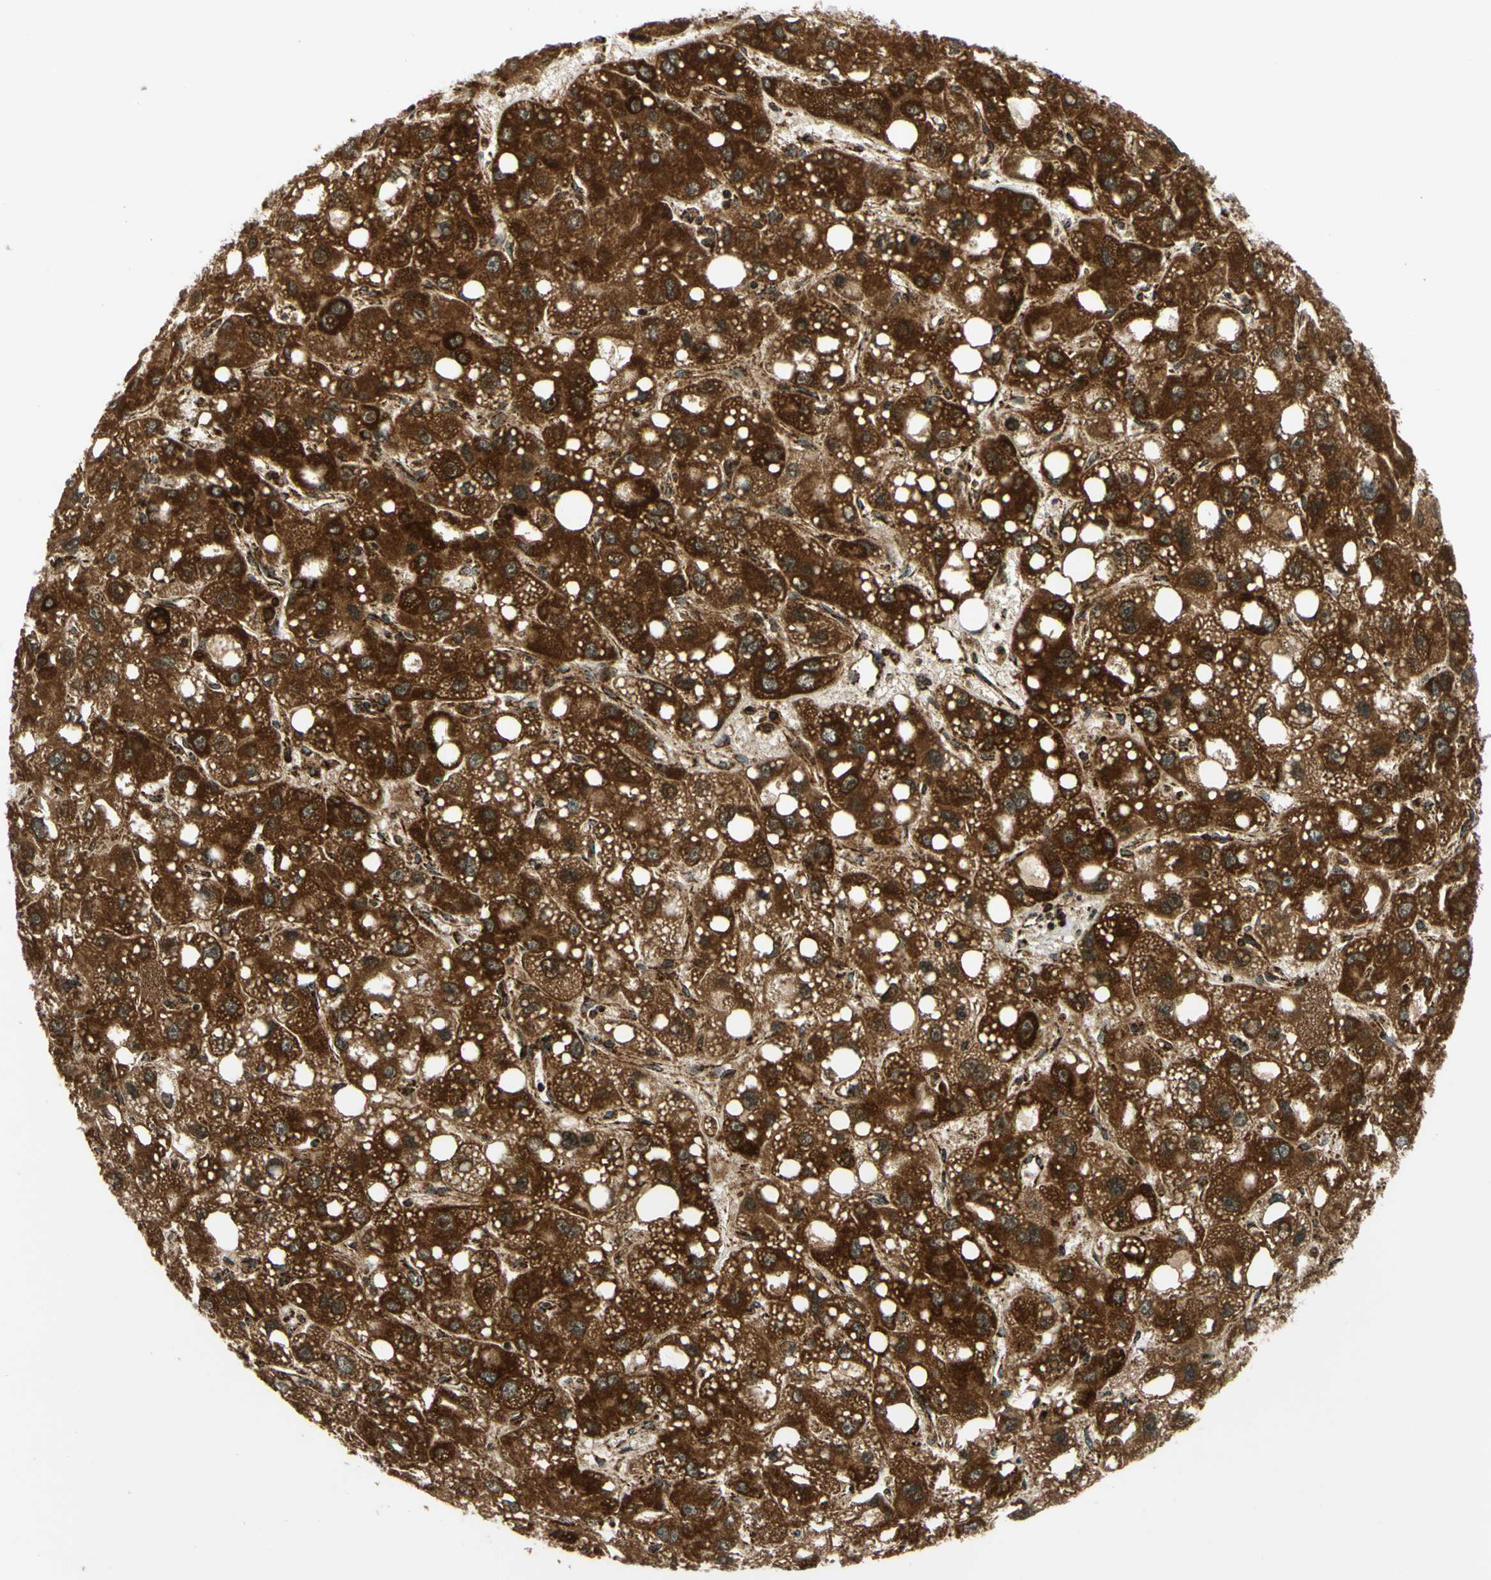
{"staining": {"intensity": "strong", "quantity": ">75%", "location": "cytoplasmic/membranous"}, "tissue": "liver cancer", "cell_type": "Tumor cells", "image_type": "cancer", "snomed": [{"axis": "morphology", "description": "Carcinoma, Hepatocellular, NOS"}, {"axis": "topography", "description": "Liver"}], "caption": "Liver hepatocellular carcinoma stained with a brown dye demonstrates strong cytoplasmic/membranous positive staining in approximately >75% of tumor cells.", "gene": "MAVS", "patient": {"sex": "male", "age": 55}}